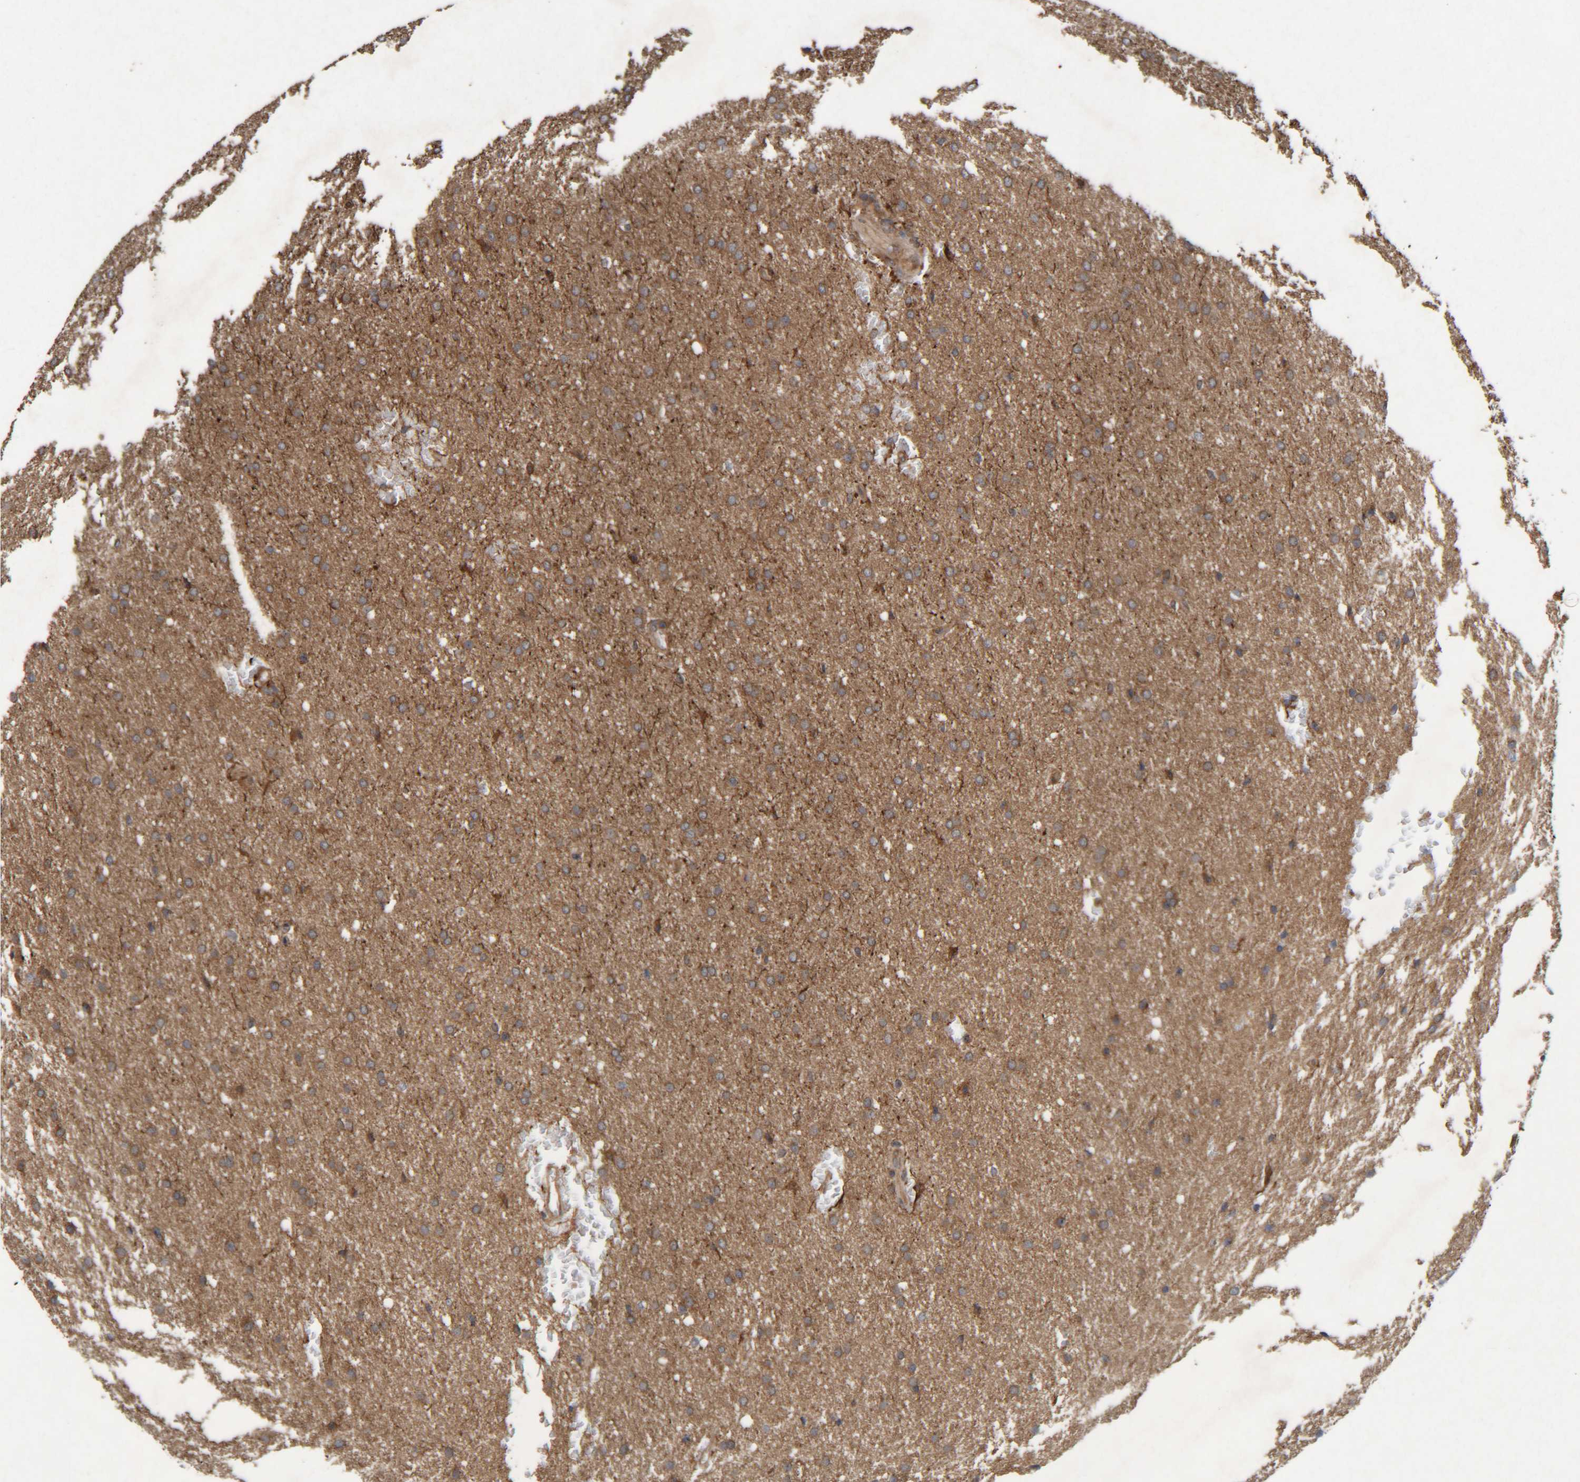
{"staining": {"intensity": "moderate", "quantity": ">75%", "location": "cytoplasmic/membranous"}, "tissue": "glioma", "cell_type": "Tumor cells", "image_type": "cancer", "snomed": [{"axis": "morphology", "description": "Glioma, malignant, Low grade"}, {"axis": "topography", "description": "Brain"}], "caption": "A brown stain highlights moderate cytoplasmic/membranous expression of a protein in glioma tumor cells.", "gene": "CCDC57", "patient": {"sex": "female", "age": 37}}